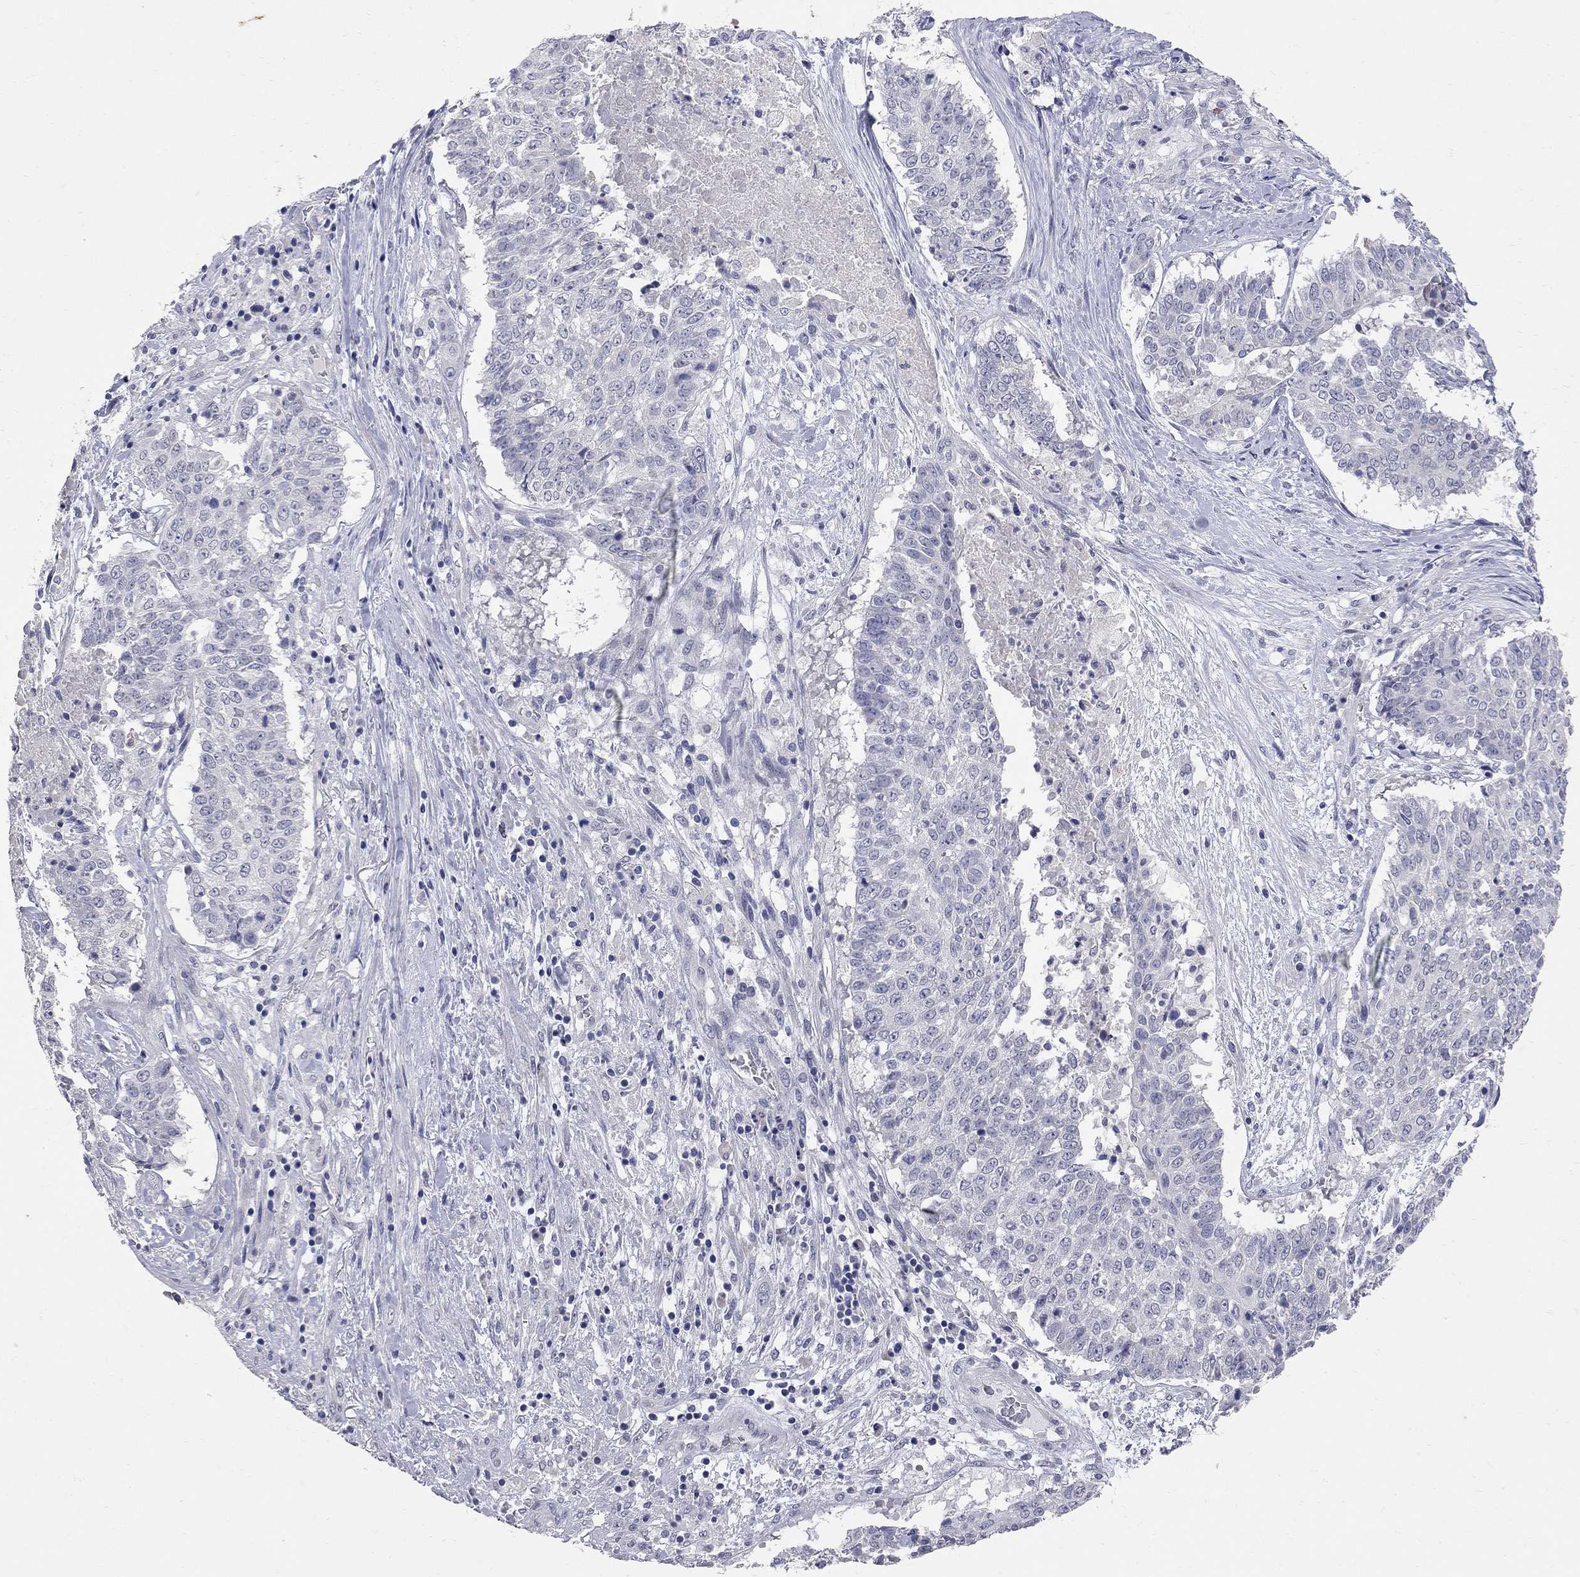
{"staining": {"intensity": "negative", "quantity": "none", "location": "none"}, "tissue": "lung cancer", "cell_type": "Tumor cells", "image_type": "cancer", "snomed": [{"axis": "morphology", "description": "Squamous cell carcinoma, NOS"}, {"axis": "topography", "description": "Lung"}], "caption": "Tumor cells are negative for protein expression in human squamous cell carcinoma (lung).", "gene": "NOS2", "patient": {"sex": "male", "age": 64}}